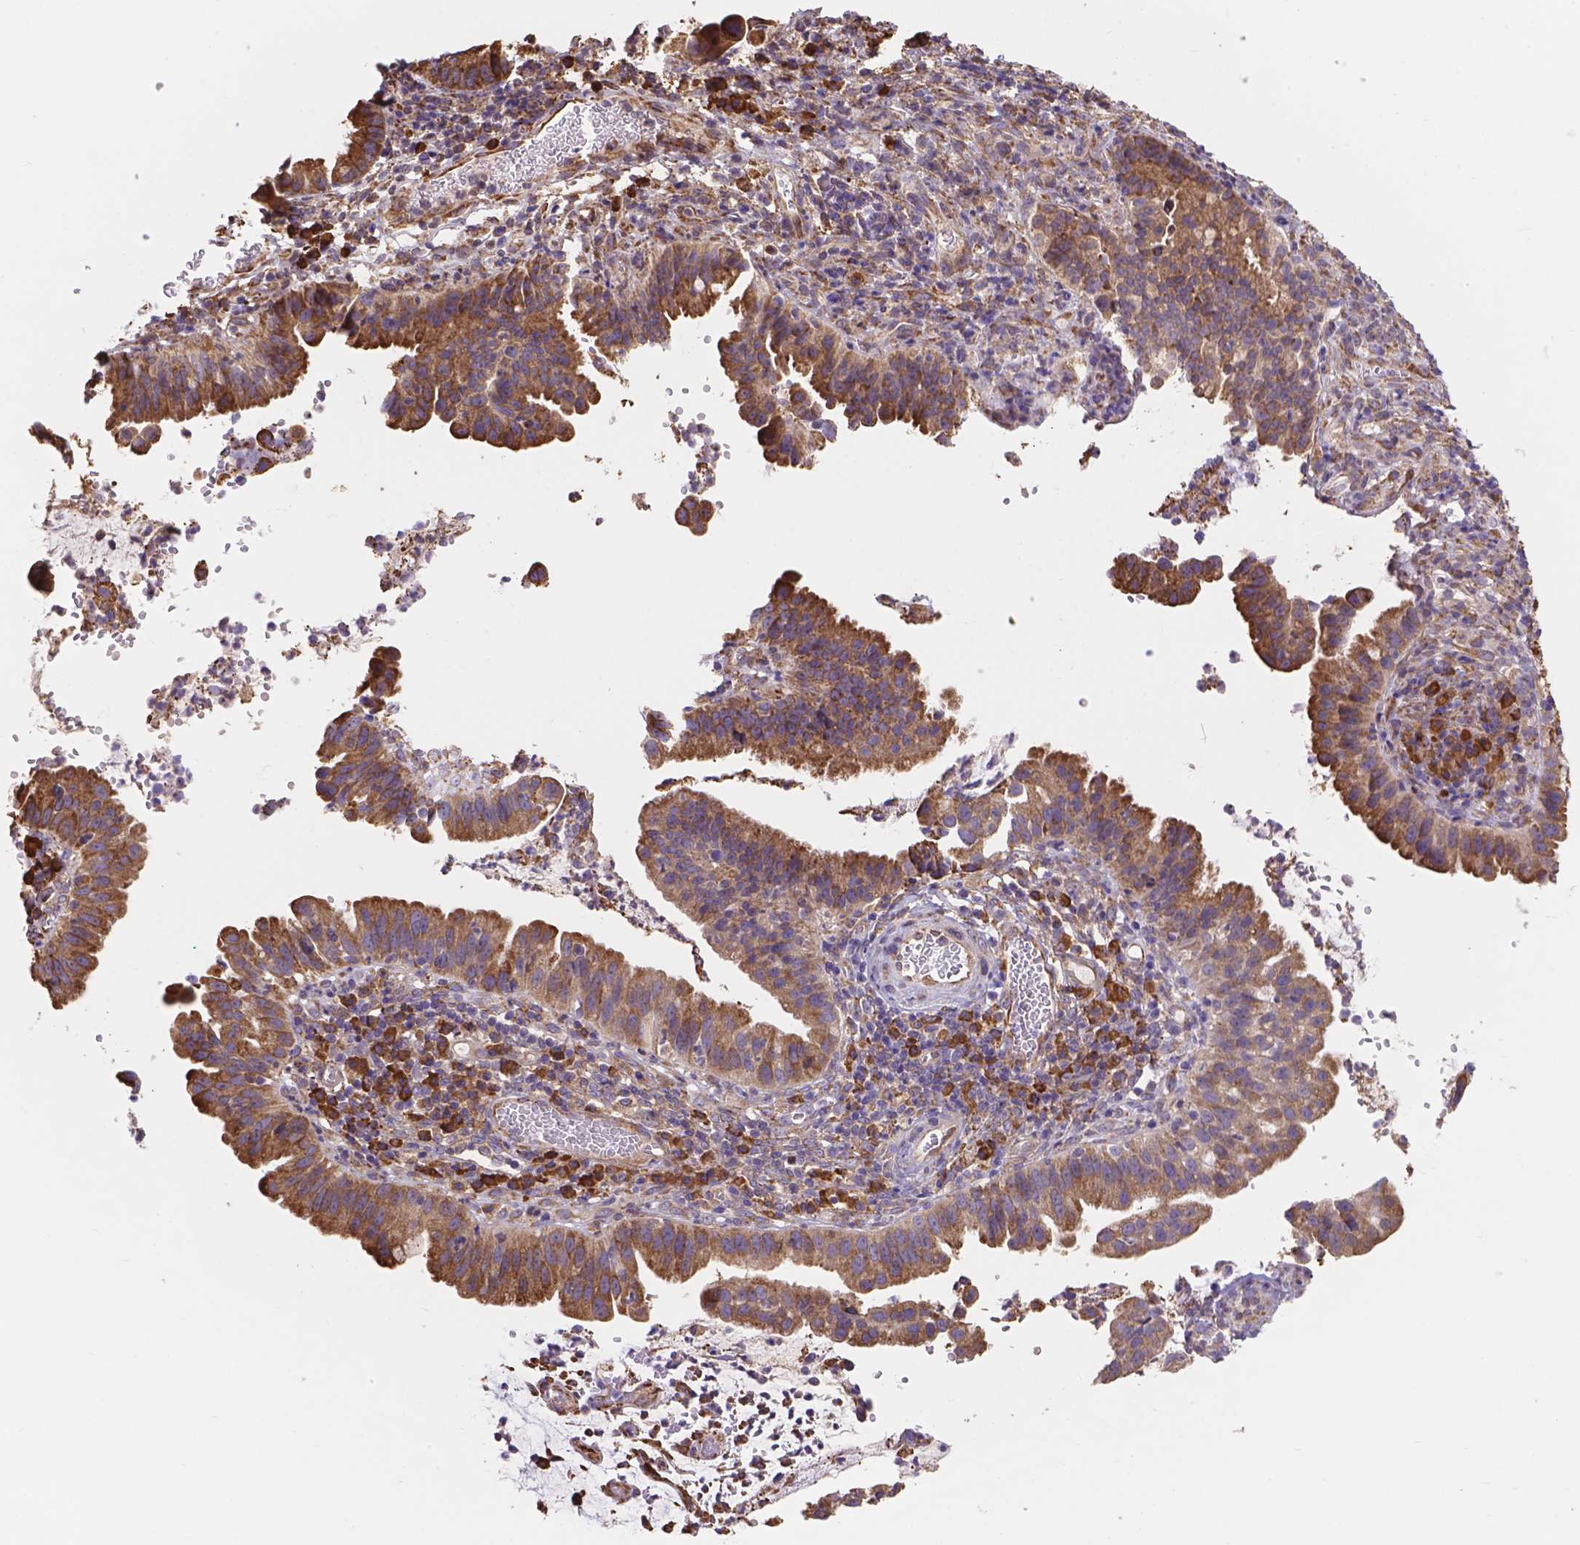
{"staining": {"intensity": "moderate", "quantity": ">75%", "location": "cytoplasmic/membranous"}, "tissue": "cervical cancer", "cell_type": "Tumor cells", "image_type": "cancer", "snomed": [{"axis": "morphology", "description": "Adenocarcinoma, NOS"}, {"axis": "topography", "description": "Cervix"}], "caption": "Protein analysis of cervical adenocarcinoma tissue shows moderate cytoplasmic/membranous positivity in about >75% of tumor cells.", "gene": "IPO11", "patient": {"sex": "female", "age": 34}}